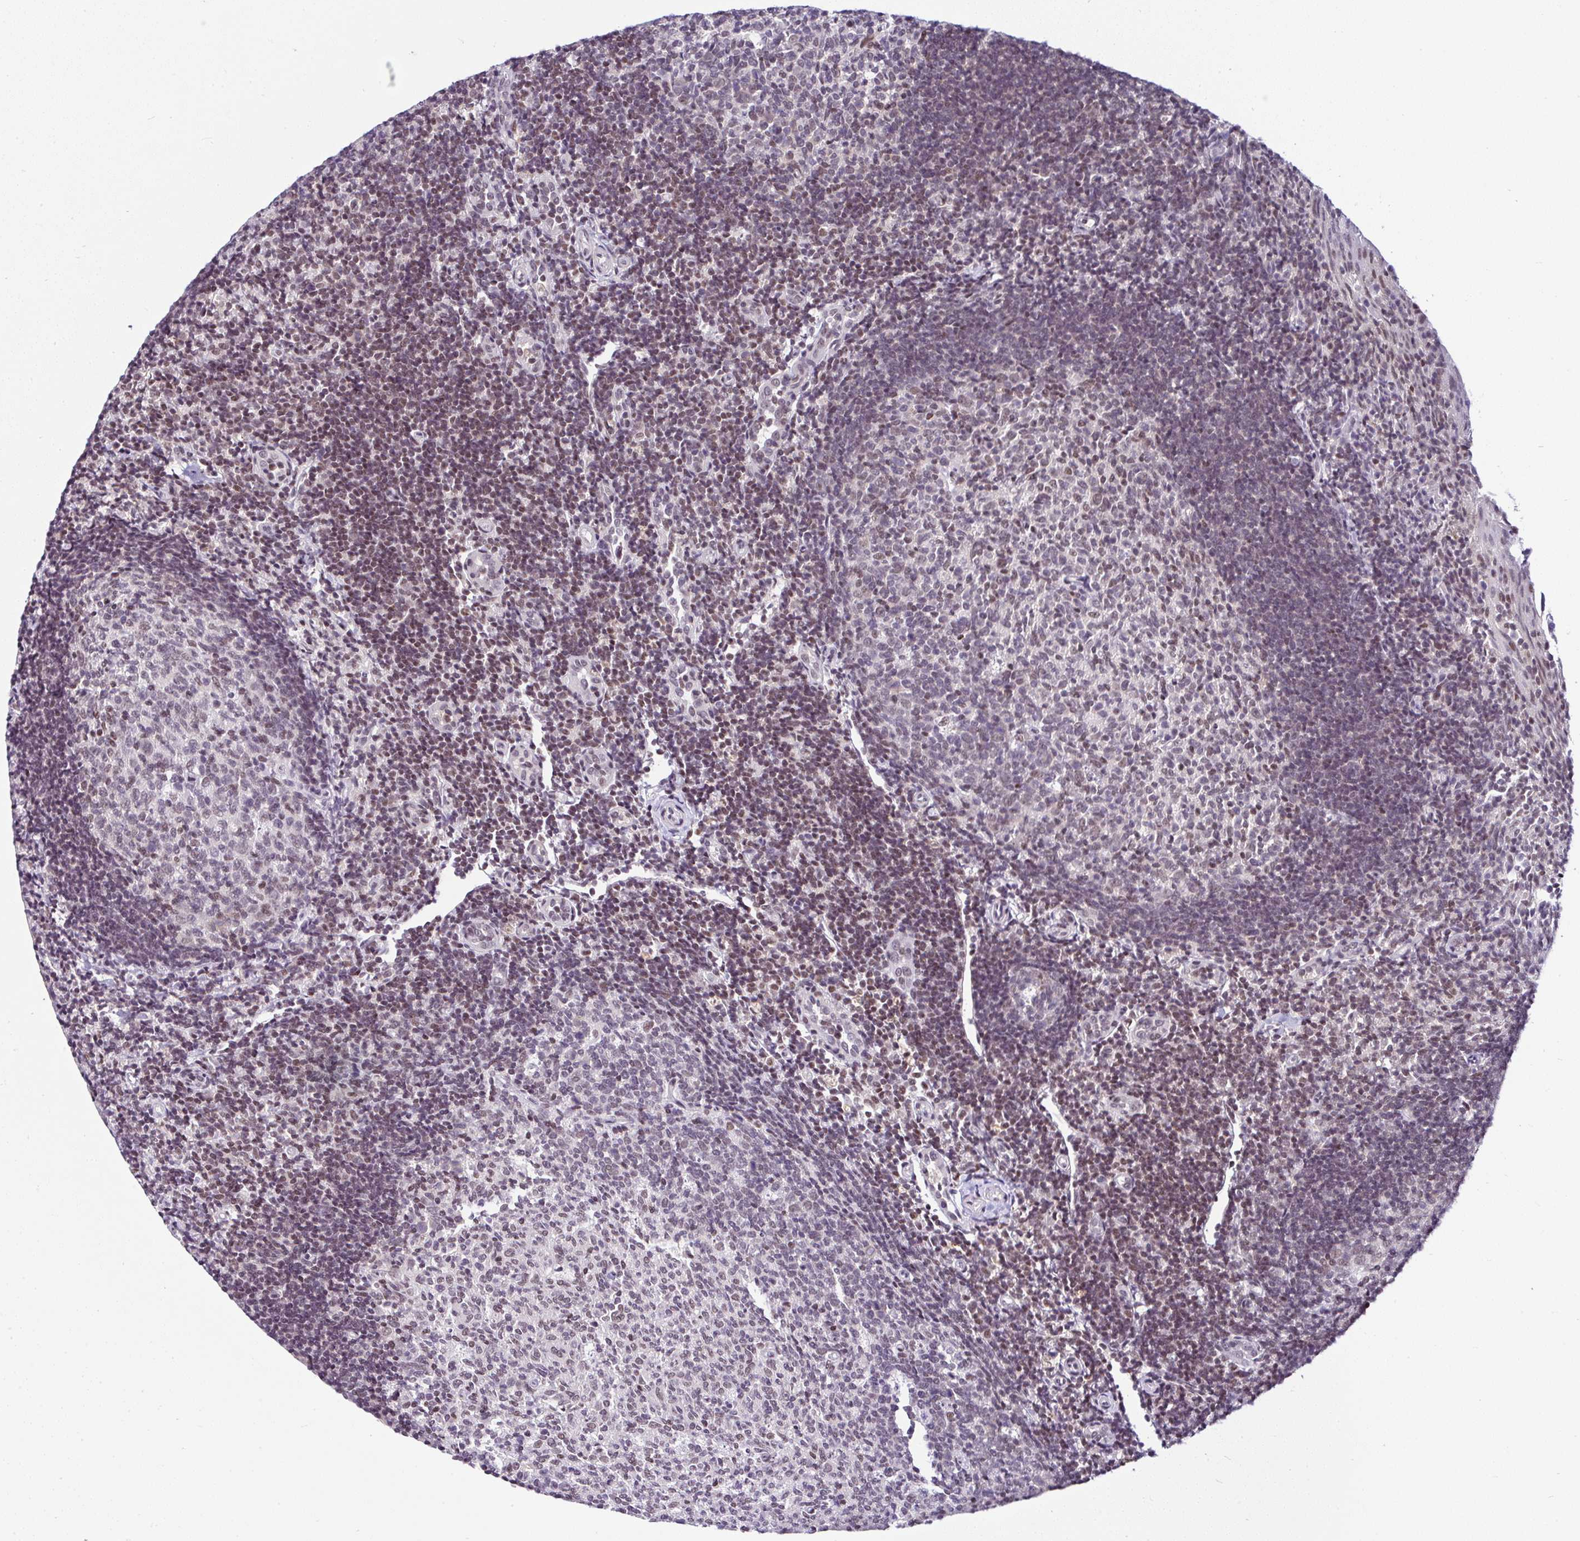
{"staining": {"intensity": "moderate", "quantity": "25%-75%", "location": "nuclear"}, "tissue": "tonsil", "cell_type": "Germinal center cells", "image_type": "normal", "snomed": [{"axis": "morphology", "description": "Normal tissue, NOS"}, {"axis": "topography", "description": "Tonsil"}], "caption": "Immunohistochemical staining of benign tonsil displays medium levels of moderate nuclear staining in about 25%-75% of germinal center cells. The protein is stained brown, and the nuclei are stained in blue (DAB (3,3'-diaminobenzidine) IHC with brightfield microscopy, high magnification).", "gene": "DR1", "patient": {"sex": "female", "age": 10}}